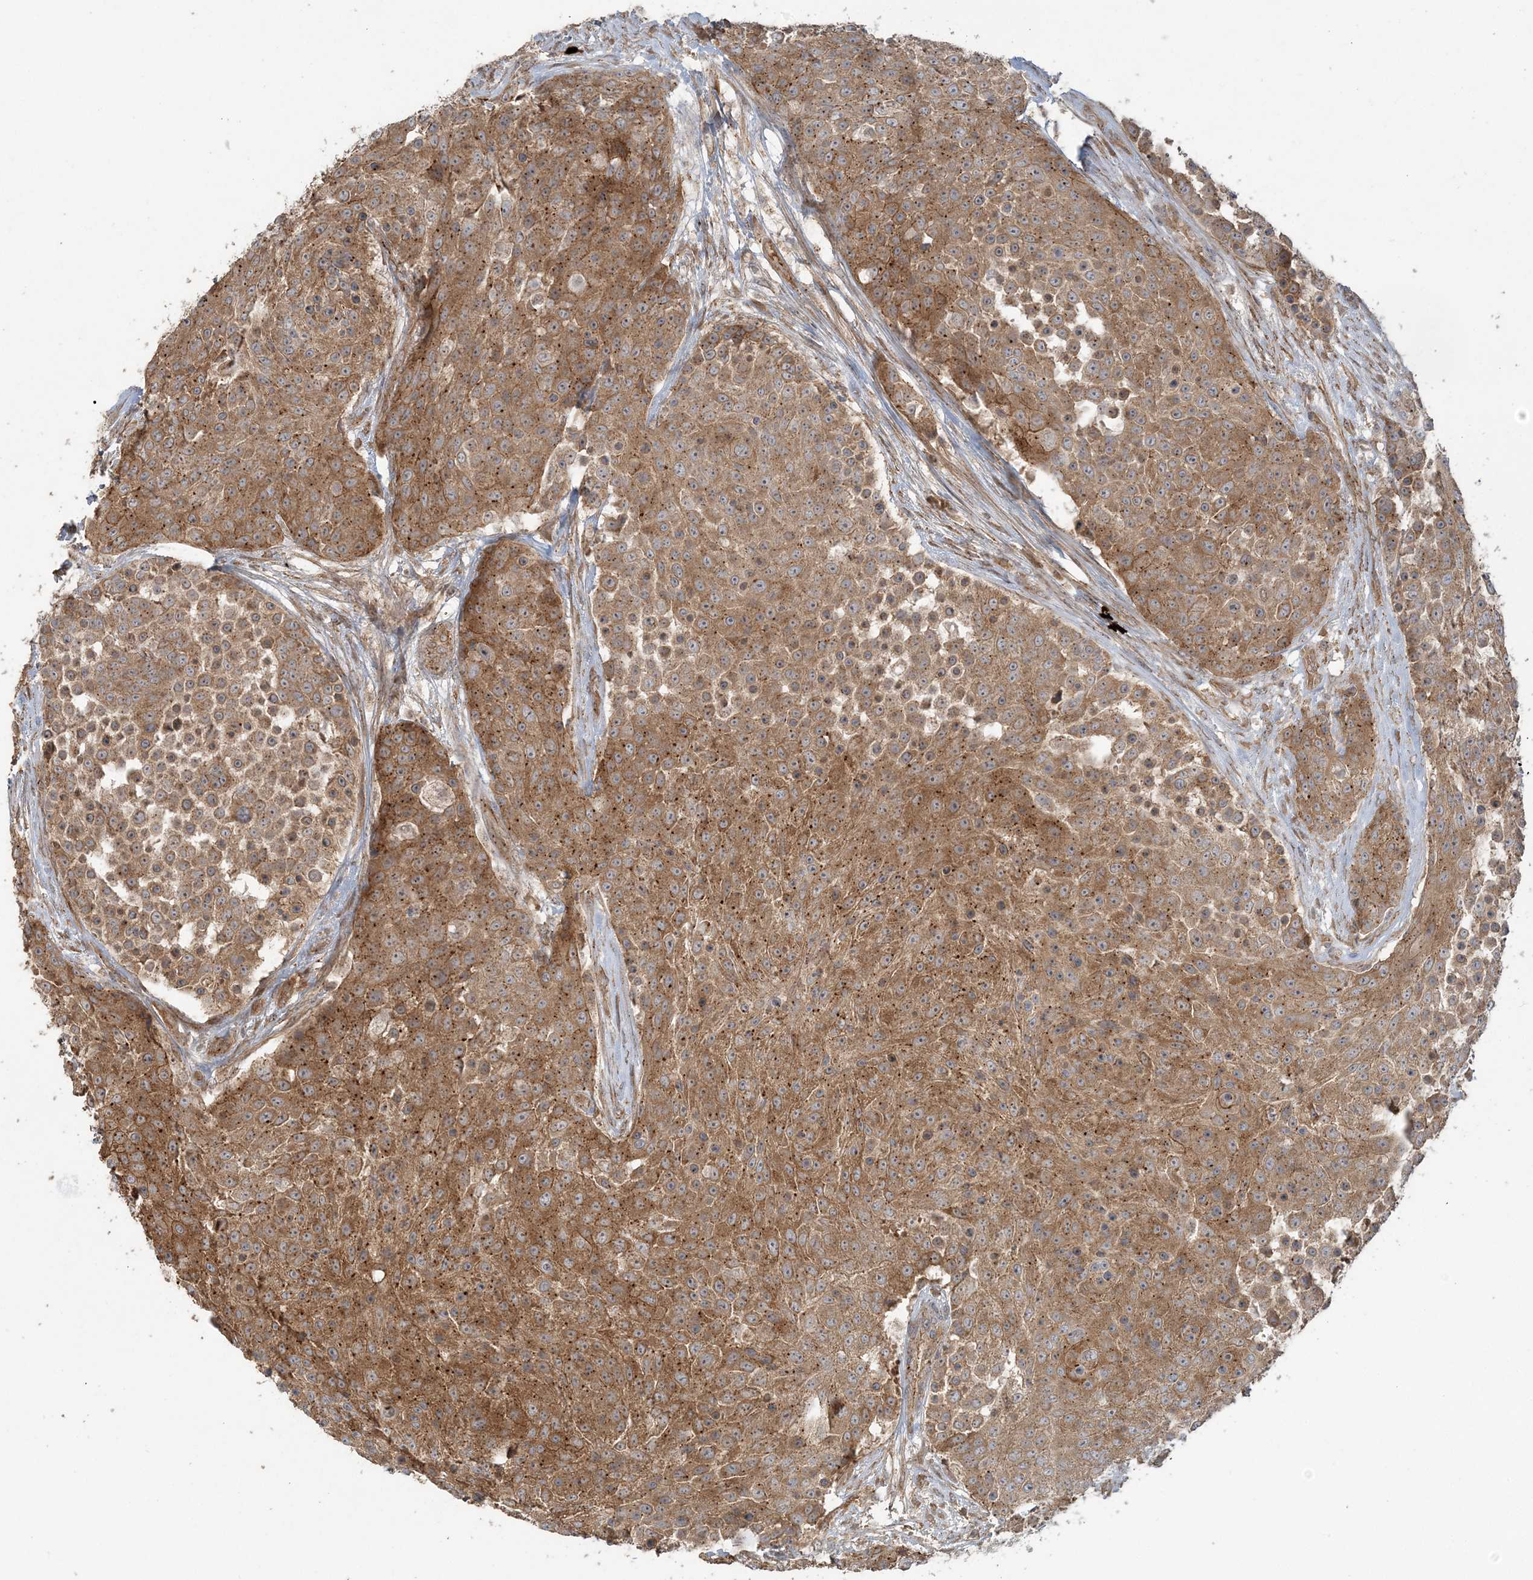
{"staining": {"intensity": "moderate", "quantity": ">75%", "location": "cytoplasmic/membranous"}, "tissue": "urothelial cancer", "cell_type": "Tumor cells", "image_type": "cancer", "snomed": [{"axis": "morphology", "description": "Urothelial carcinoma, High grade"}, {"axis": "topography", "description": "Urinary bladder"}], "caption": "Urothelial cancer tissue demonstrates moderate cytoplasmic/membranous staining in approximately >75% of tumor cells", "gene": "STIM2", "patient": {"sex": "female", "age": 63}}